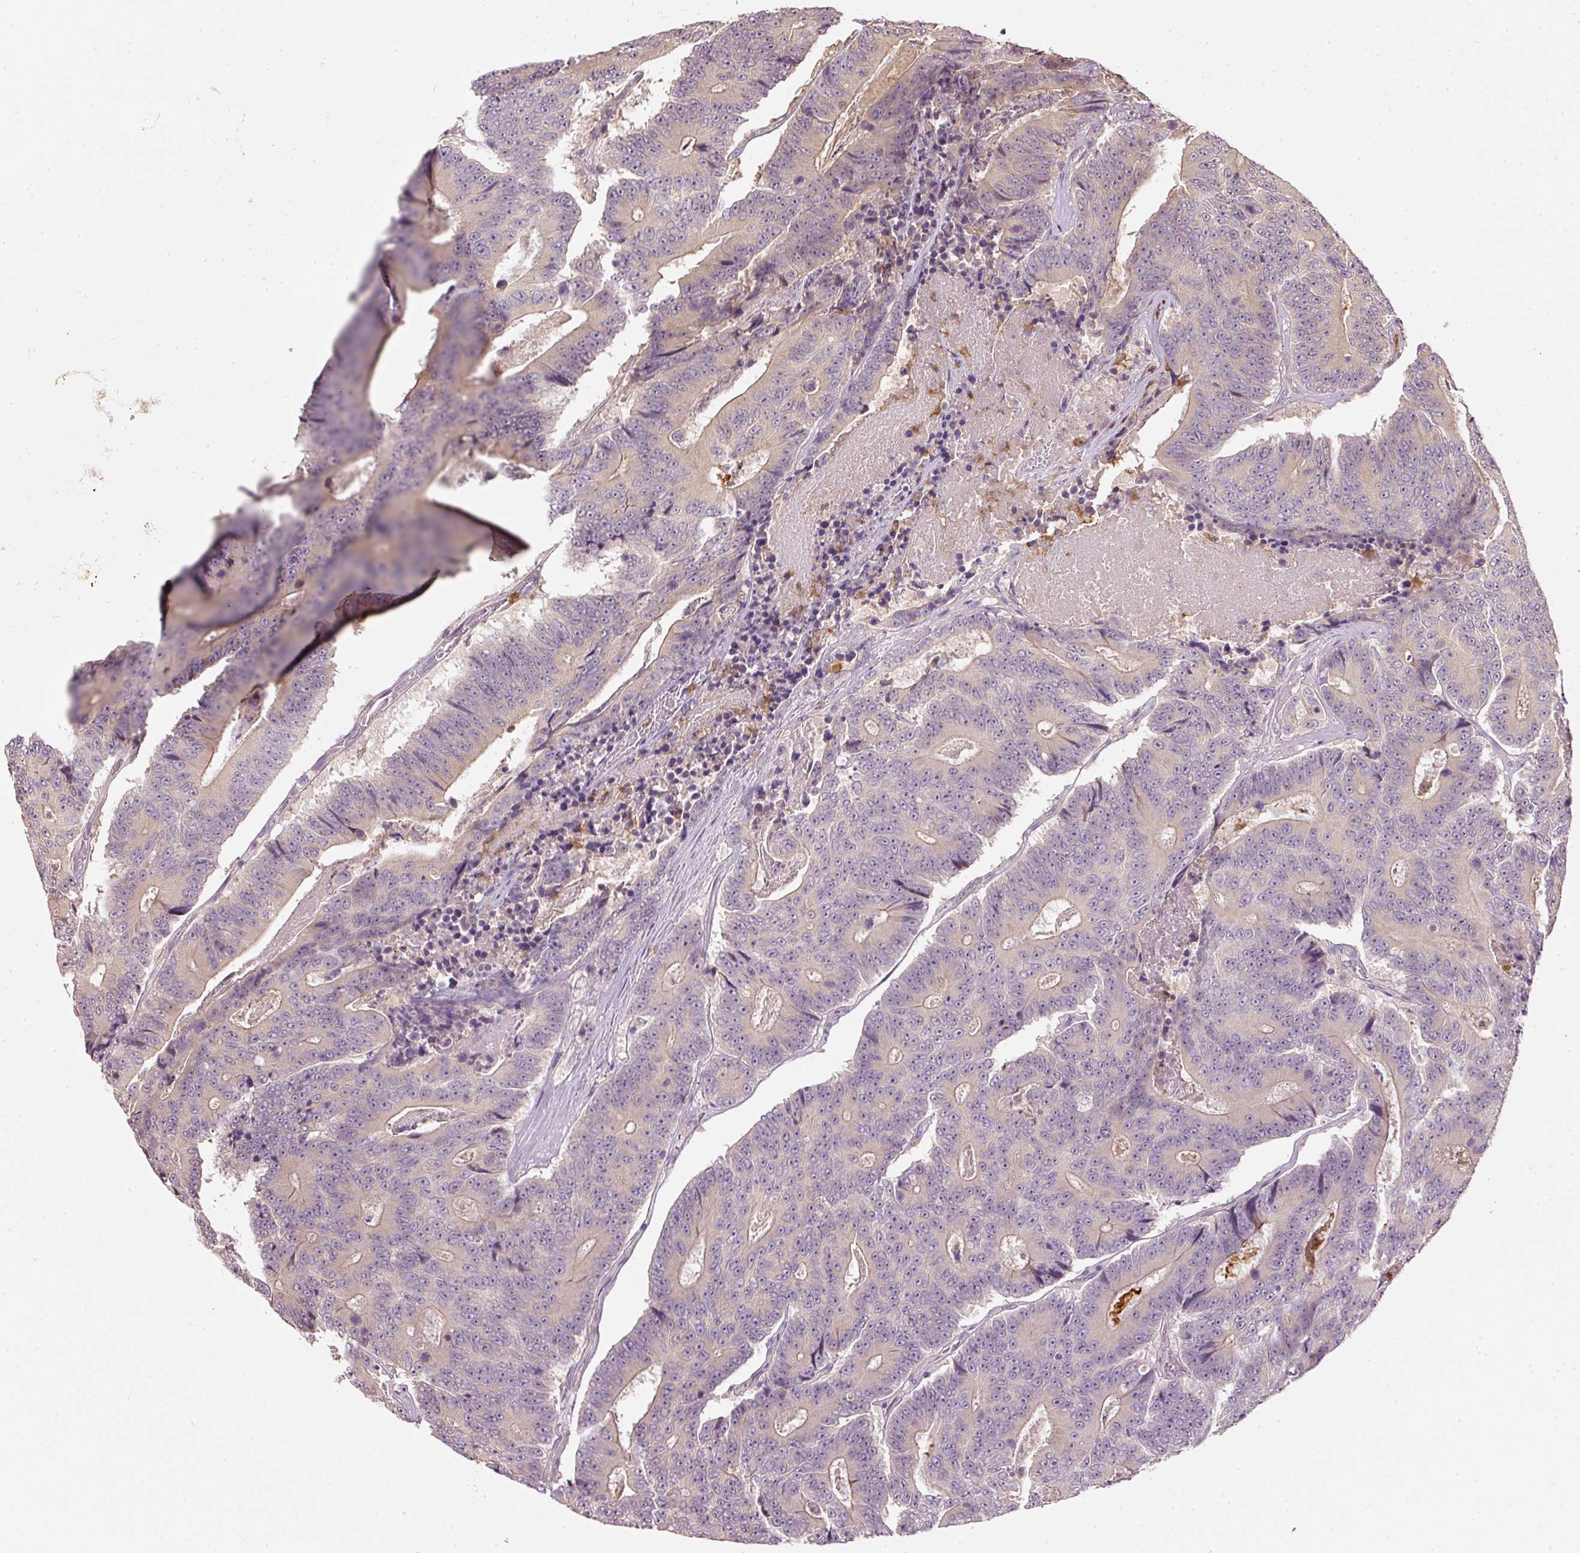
{"staining": {"intensity": "weak", "quantity": "<25%", "location": "cytoplasmic/membranous"}, "tissue": "colorectal cancer", "cell_type": "Tumor cells", "image_type": "cancer", "snomed": [{"axis": "morphology", "description": "Adenocarcinoma, NOS"}, {"axis": "topography", "description": "Colon"}], "caption": "High power microscopy histopathology image of an IHC micrograph of adenocarcinoma (colorectal), revealing no significant expression in tumor cells.", "gene": "CTTNBP2", "patient": {"sex": "male", "age": 83}}